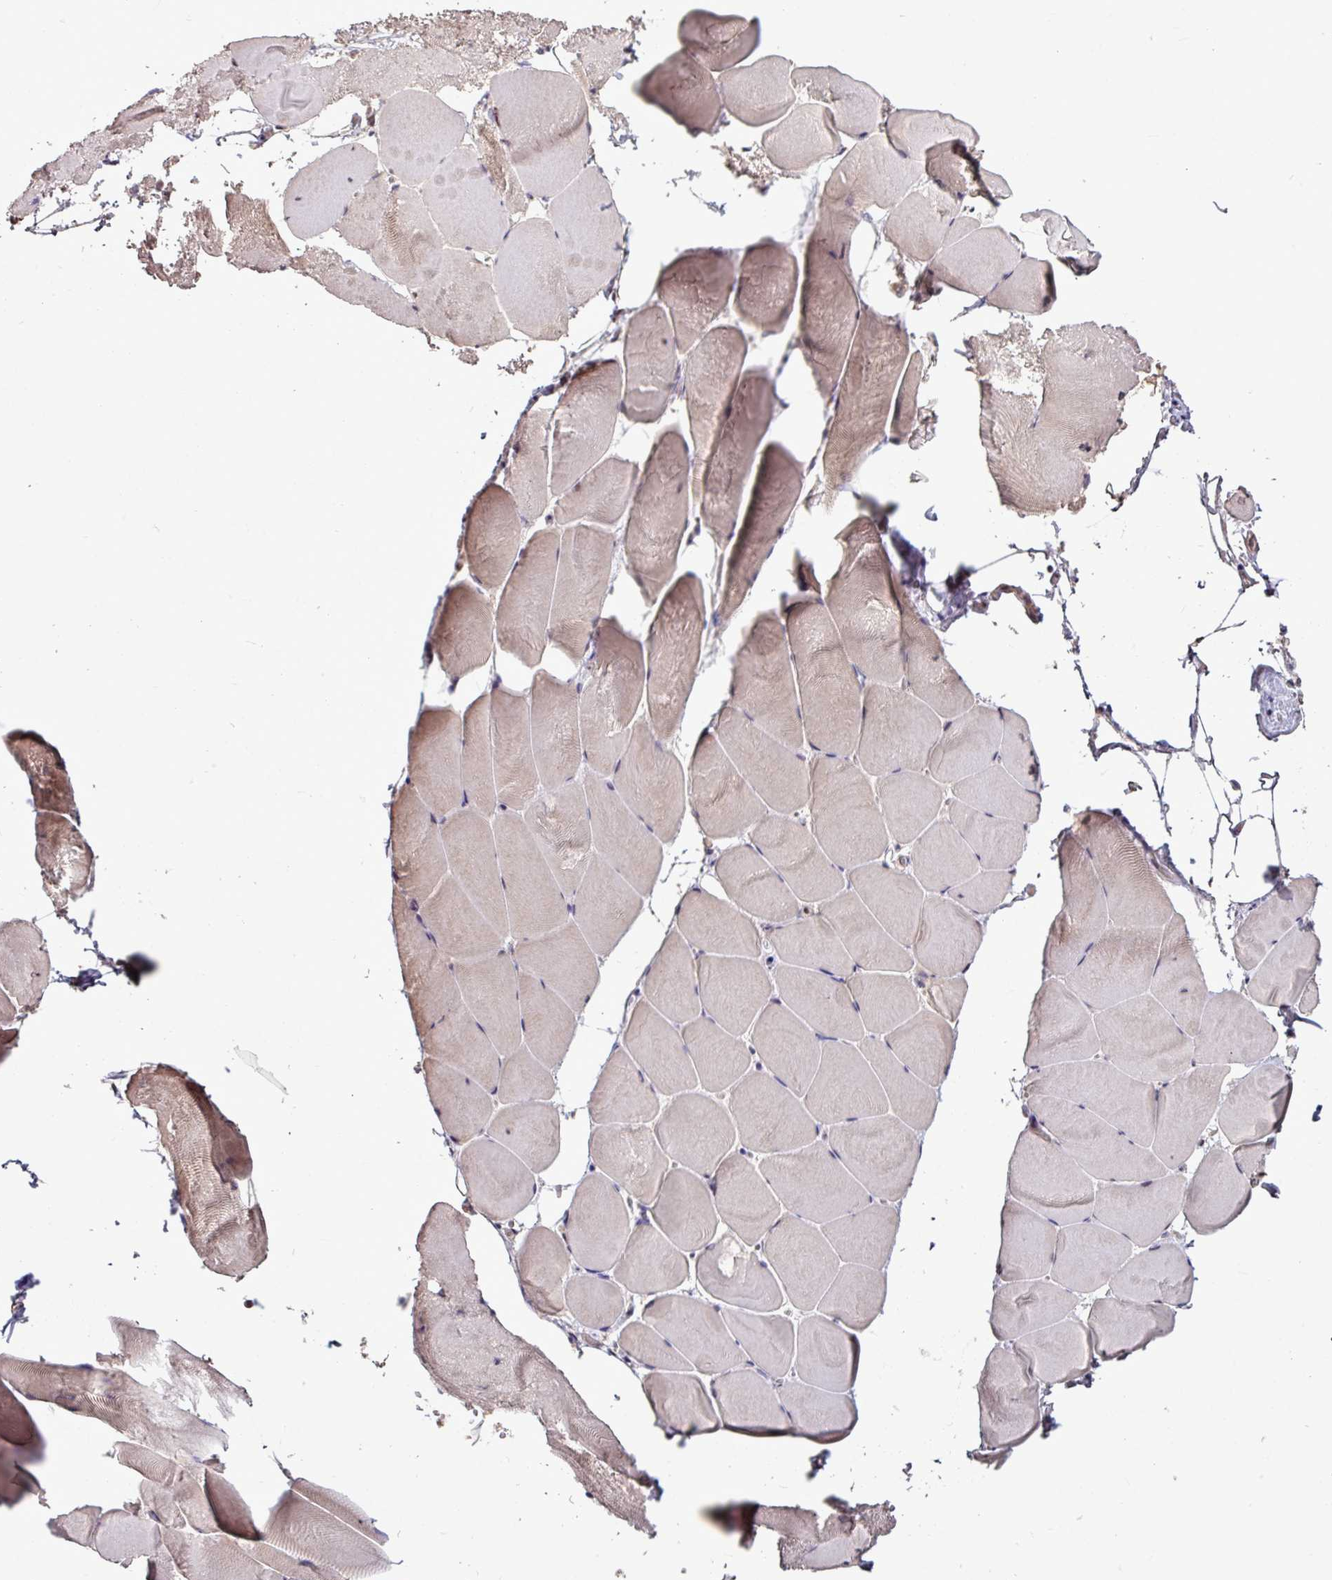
{"staining": {"intensity": "negative", "quantity": "none", "location": "none"}, "tissue": "skeletal muscle", "cell_type": "Myocytes", "image_type": "normal", "snomed": [{"axis": "morphology", "description": "Normal tissue, NOS"}, {"axis": "topography", "description": "Skeletal muscle"}], "caption": "IHC histopathology image of normal skeletal muscle: skeletal muscle stained with DAB (3,3'-diaminobenzidine) demonstrates no significant protein expression in myocytes. The staining is performed using DAB brown chromogen with nuclei counter-stained in using hematoxylin.", "gene": "SKIC2", "patient": {"sex": "female", "age": 64}}